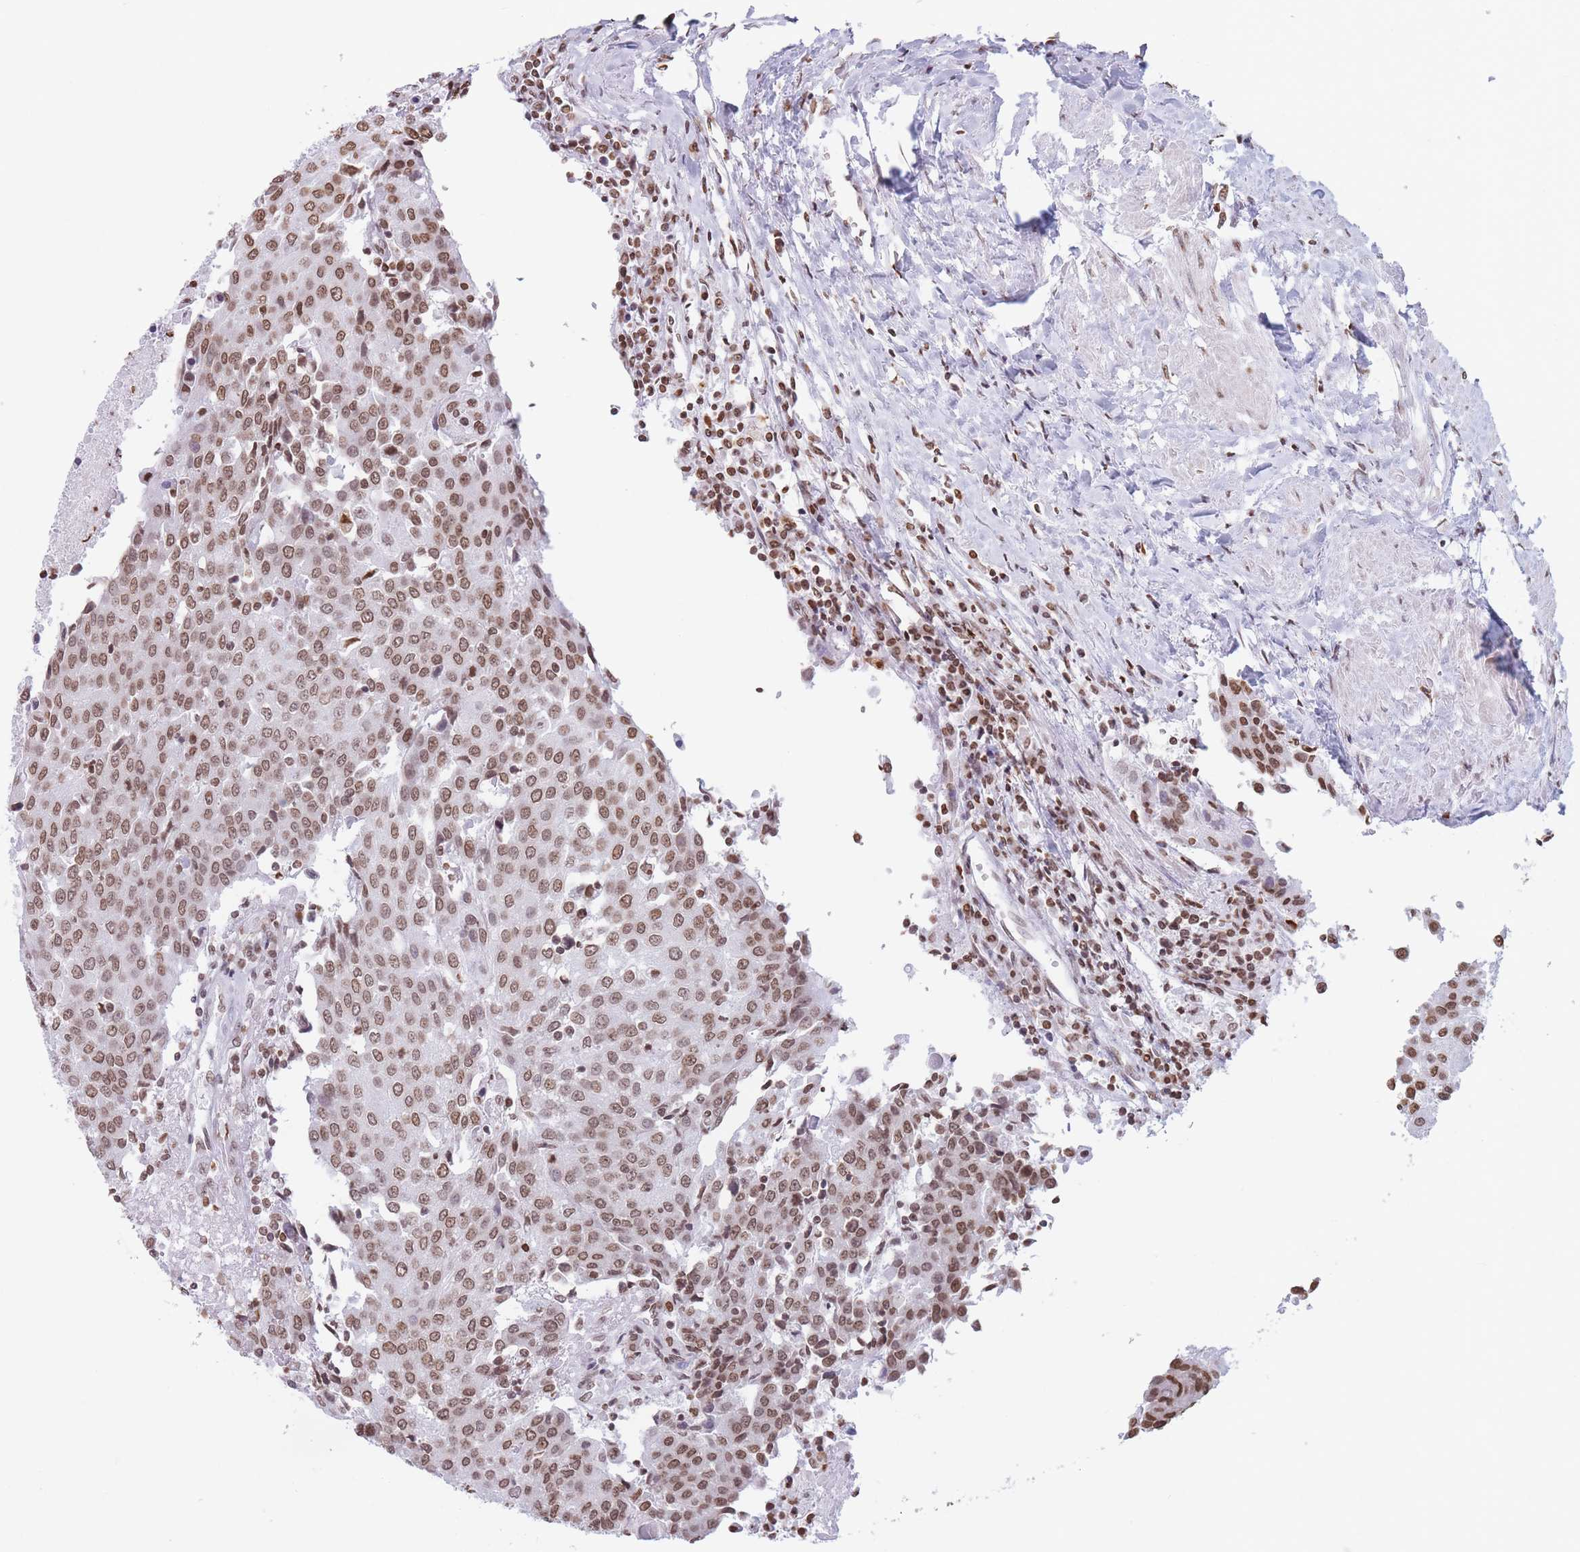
{"staining": {"intensity": "moderate", "quantity": ">75%", "location": "nuclear"}, "tissue": "urothelial cancer", "cell_type": "Tumor cells", "image_type": "cancer", "snomed": [{"axis": "morphology", "description": "Urothelial carcinoma, High grade"}, {"axis": "topography", "description": "Urinary bladder"}], "caption": "There is medium levels of moderate nuclear positivity in tumor cells of urothelial cancer, as demonstrated by immunohistochemical staining (brown color).", "gene": "RYK", "patient": {"sex": "female", "age": 85}}